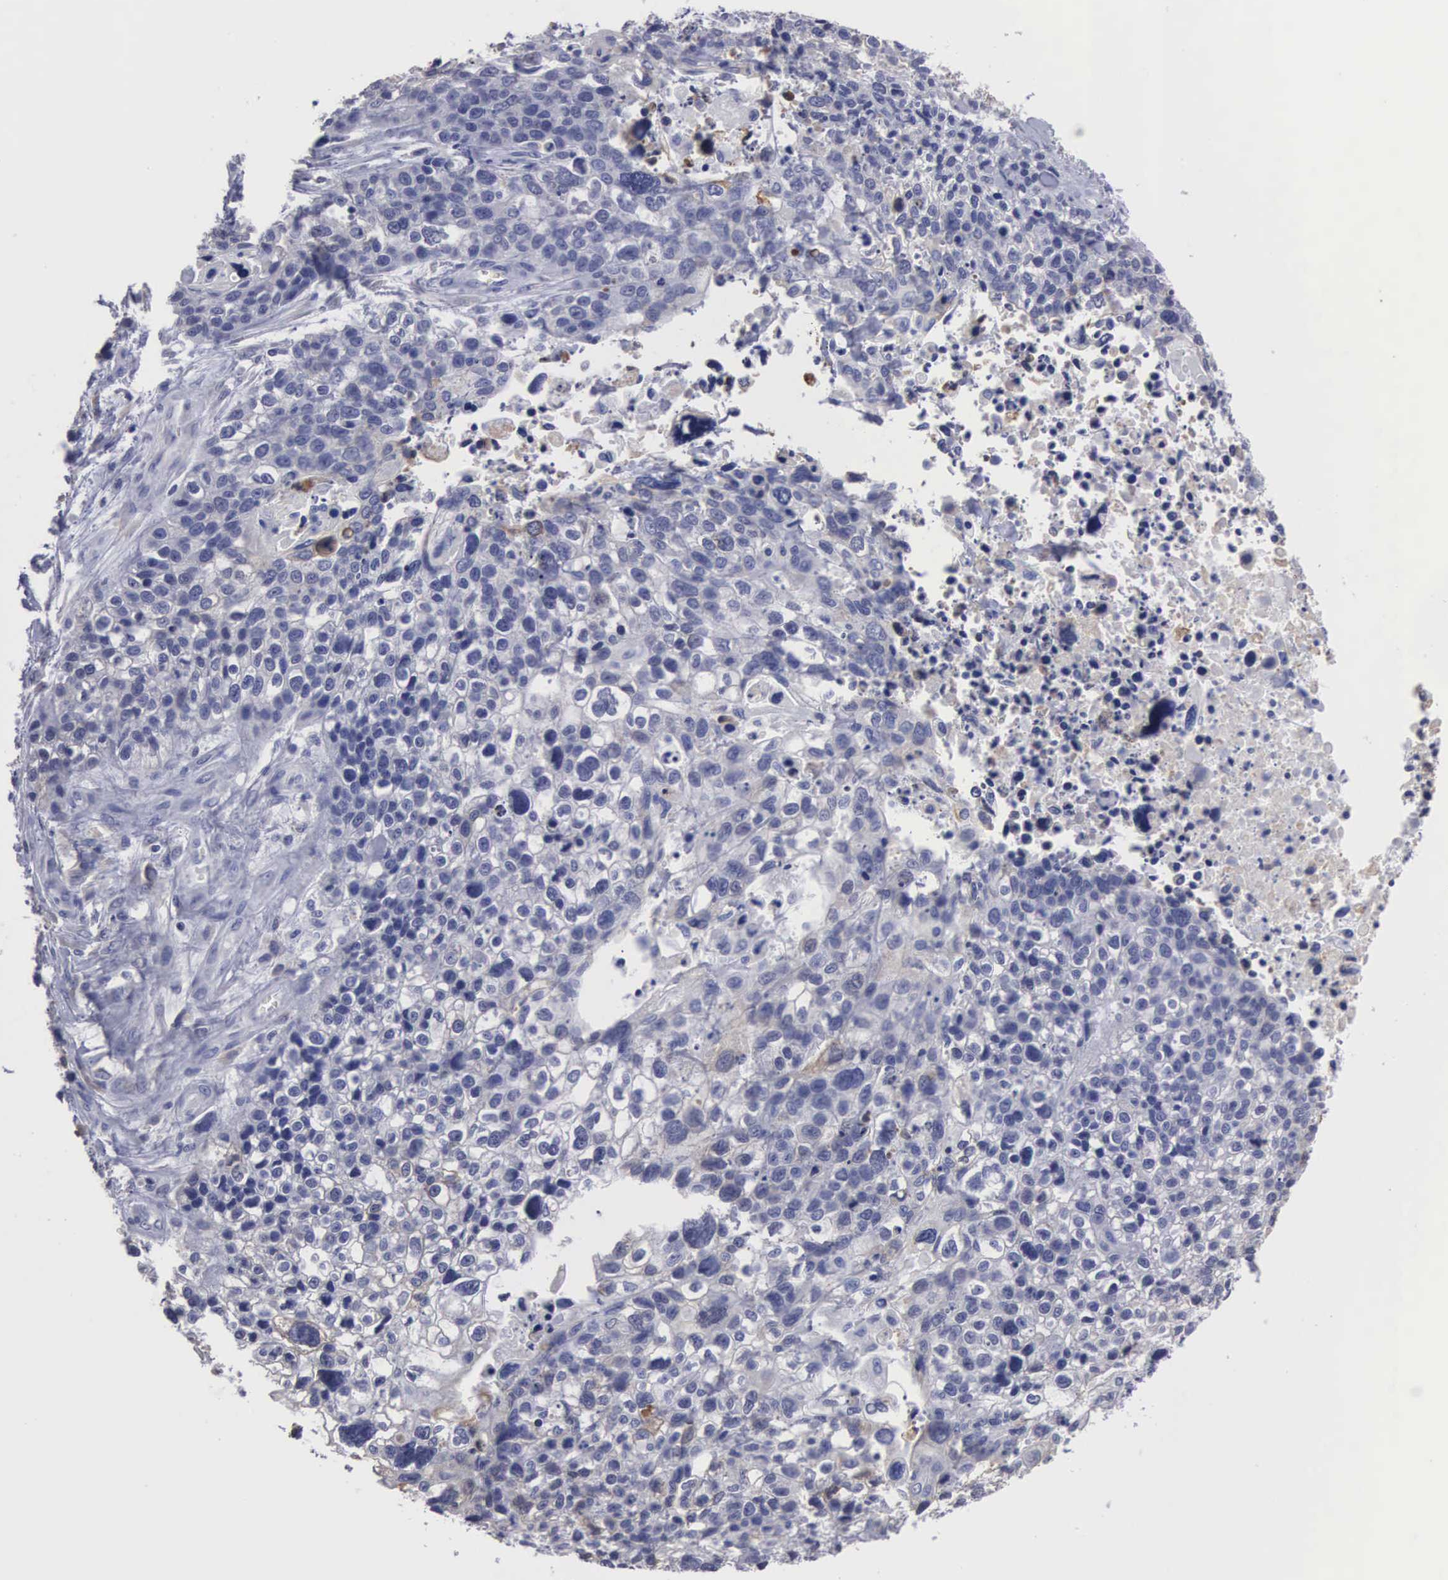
{"staining": {"intensity": "negative", "quantity": "none", "location": "none"}, "tissue": "lung cancer", "cell_type": "Tumor cells", "image_type": "cancer", "snomed": [{"axis": "morphology", "description": "Squamous cell carcinoma, NOS"}, {"axis": "topography", "description": "Lymph node"}, {"axis": "topography", "description": "Lung"}], "caption": "An IHC micrograph of squamous cell carcinoma (lung) is shown. There is no staining in tumor cells of squamous cell carcinoma (lung).", "gene": "LIN52", "patient": {"sex": "male", "age": 74}}